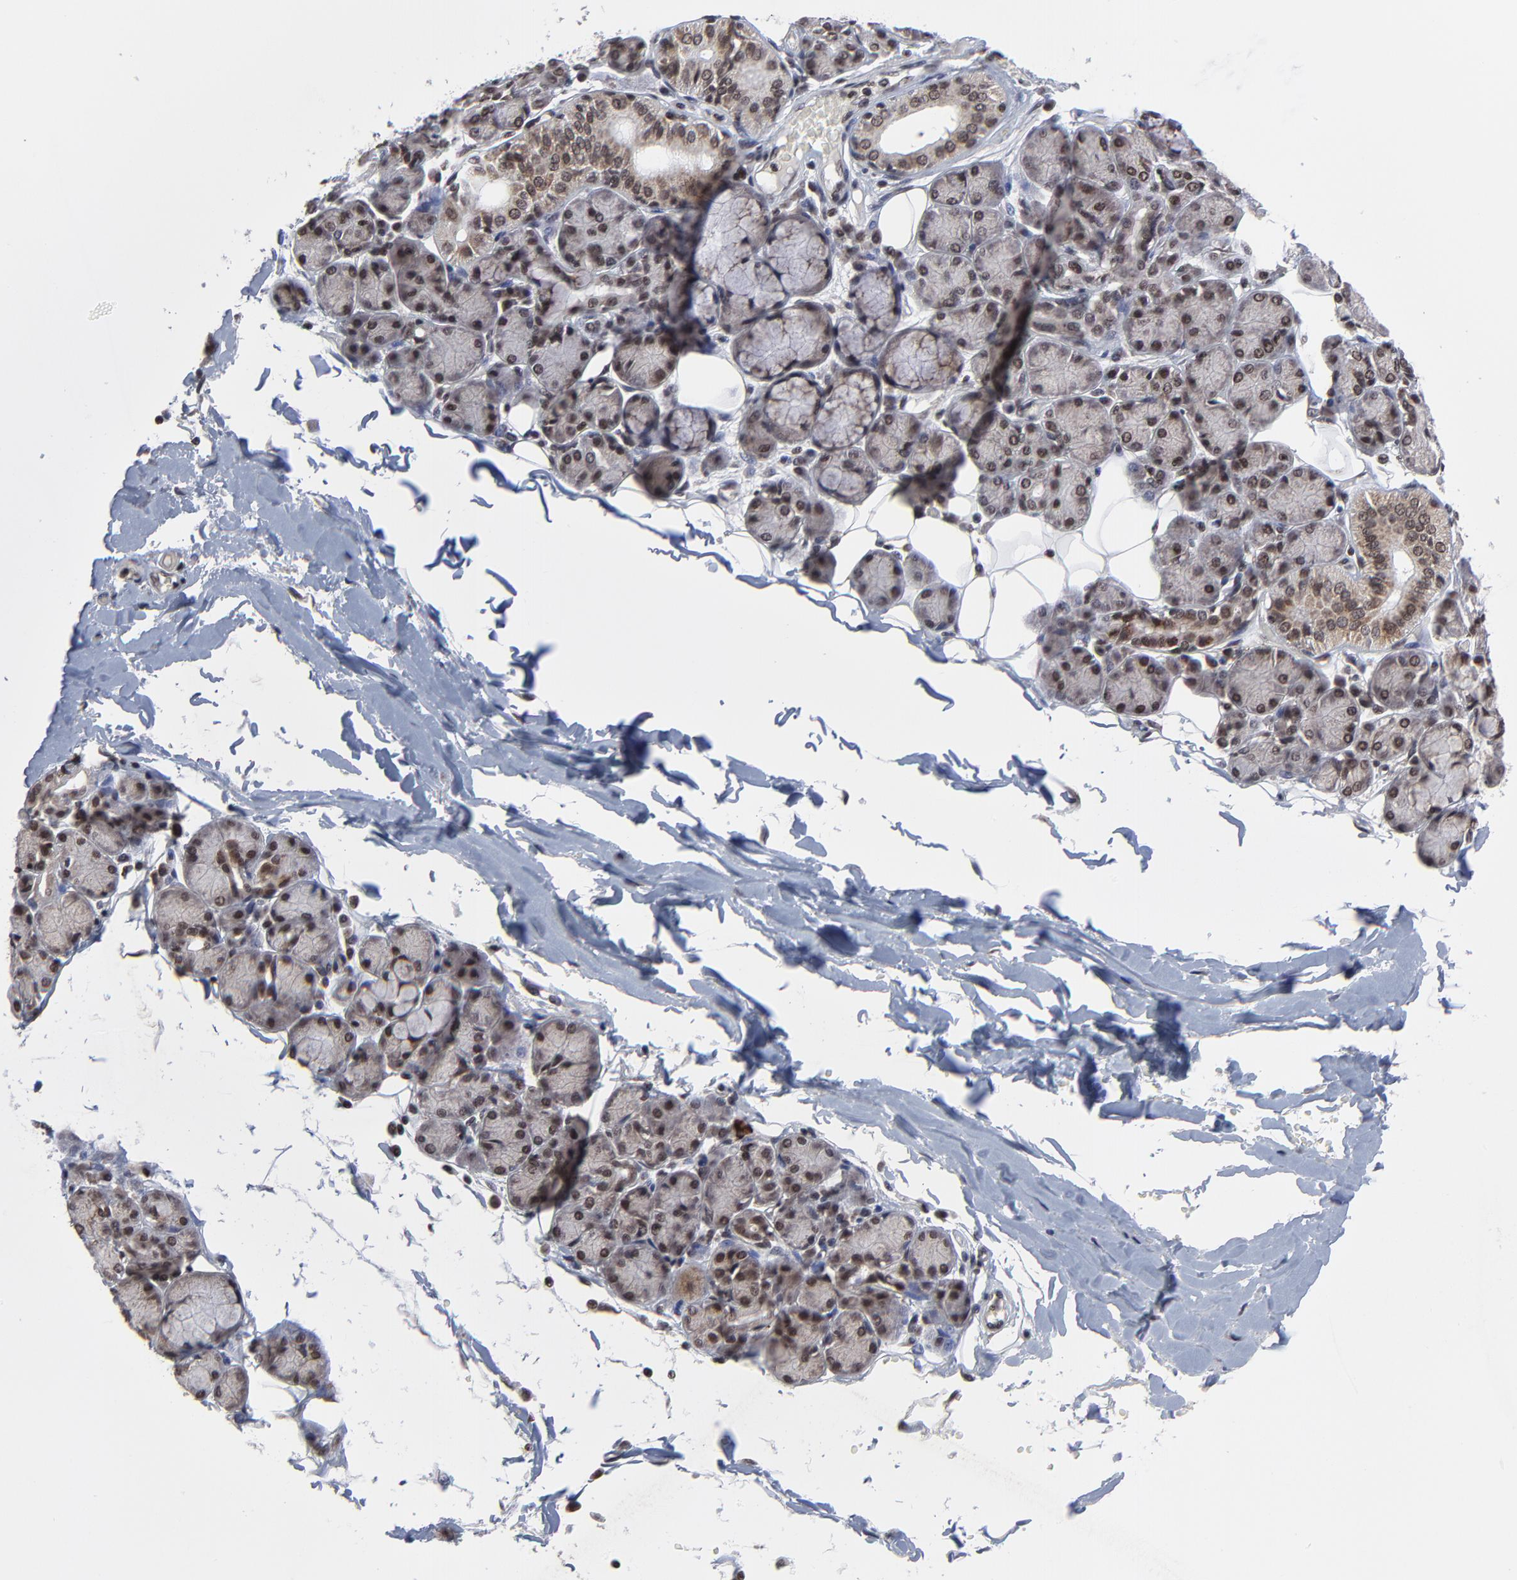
{"staining": {"intensity": "strong", "quantity": ">75%", "location": "nuclear"}, "tissue": "salivary gland", "cell_type": "Glandular cells", "image_type": "normal", "snomed": [{"axis": "morphology", "description": "Normal tissue, NOS"}, {"axis": "topography", "description": "Salivary gland"}], "caption": "IHC staining of benign salivary gland, which shows high levels of strong nuclear positivity in approximately >75% of glandular cells indicating strong nuclear protein staining. The staining was performed using DAB (brown) for protein detection and nuclei were counterstained in hematoxylin (blue).", "gene": "ZNF777", "patient": {"sex": "male", "age": 54}}